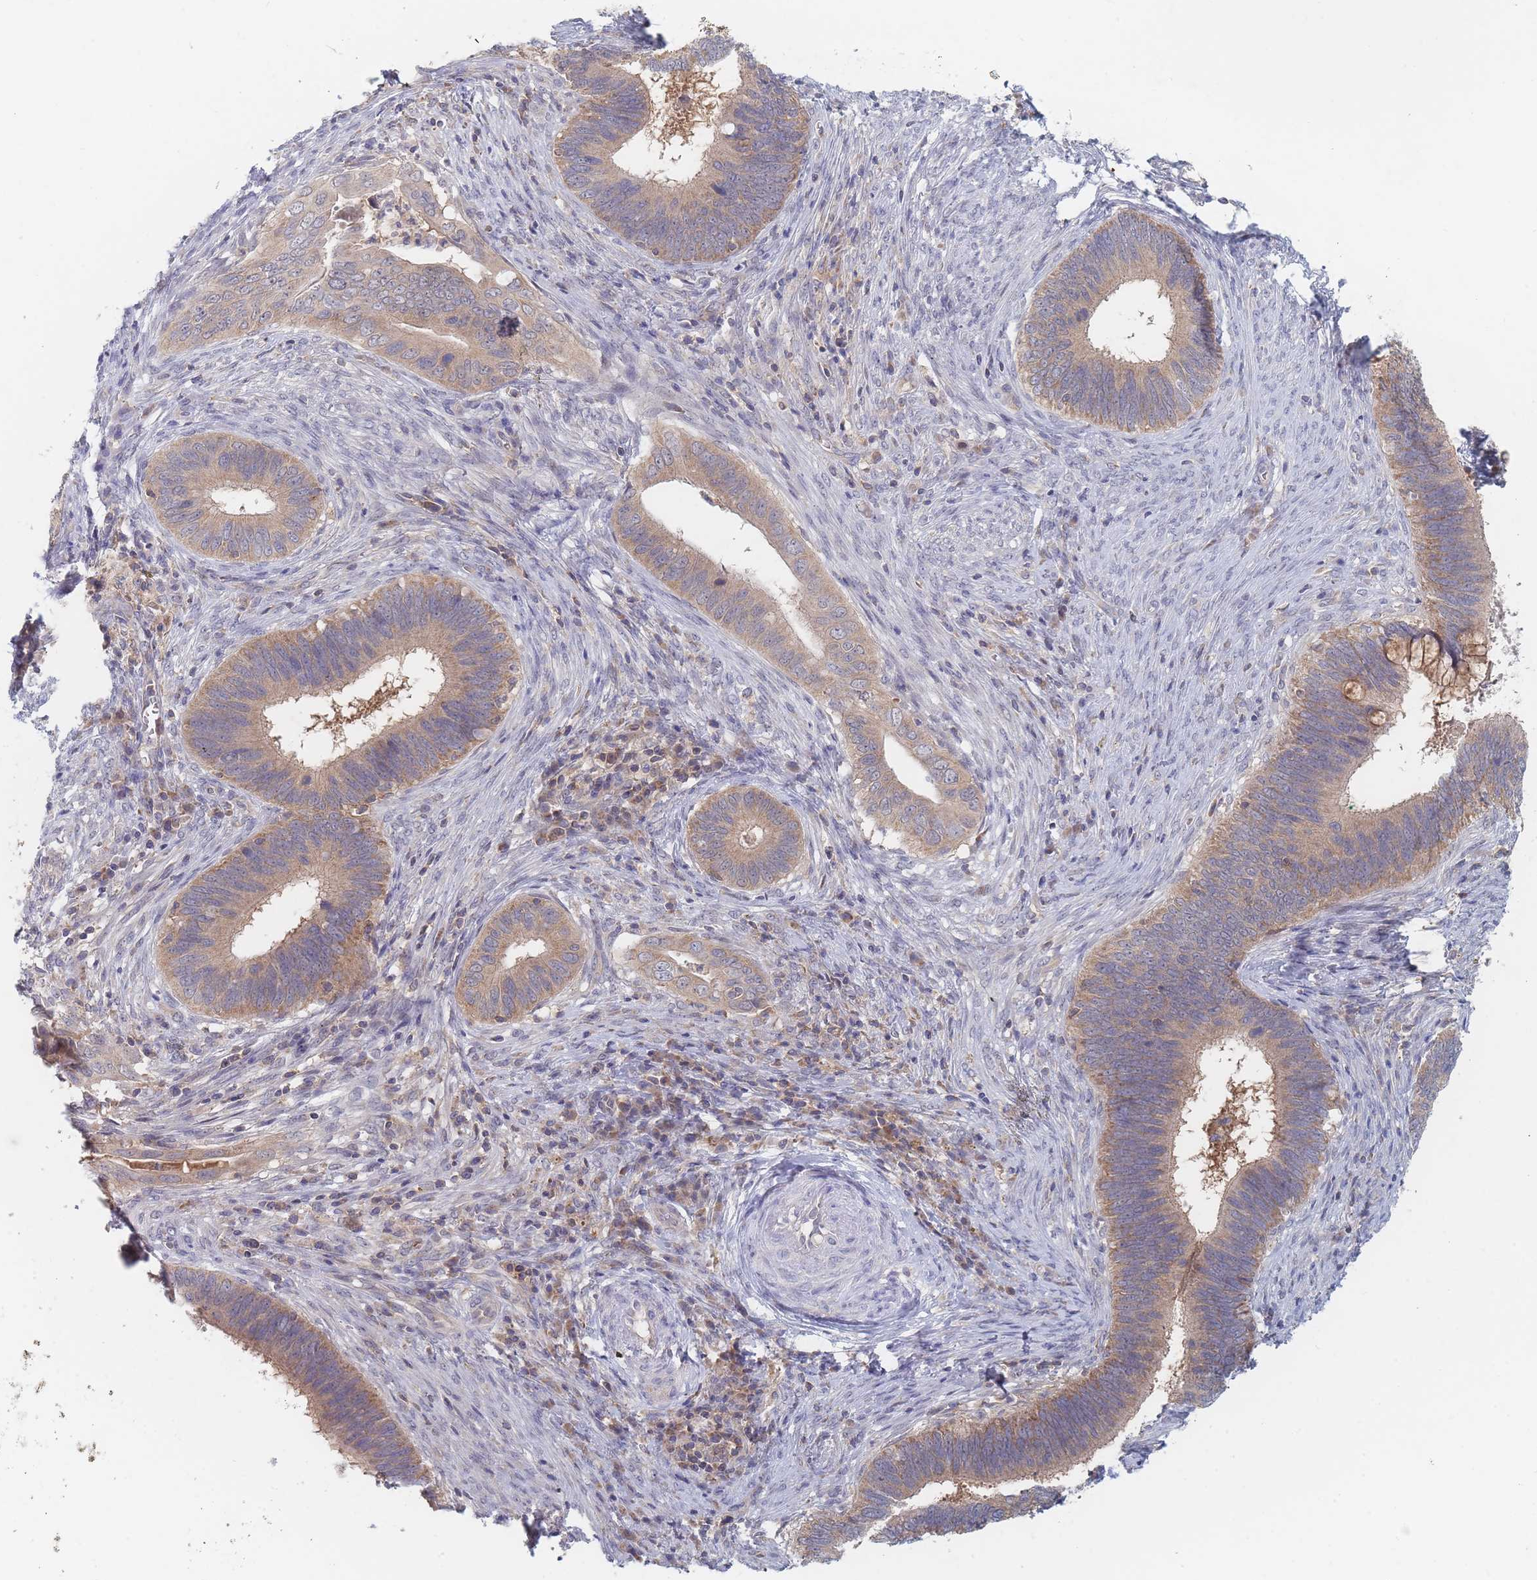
{"staining": {"intensity": "moderate", "quantity": ">75%", "location": "cytoplasmic/membranous"}, "tissue": "cervical cancer", "cell_type": "Tumor cells", "image_type": "cancer", "snomed": [{"axis": "morphology", "description": "Adenocarcinoma, NOS"}, {"axis": "topography", "description": "Cervix"}], "caption": "DAB (3,3'-diaminobenzidine) immunohistochemical staining of human cervical cancer (adenocarcinoma) shows moderate cytoplasmic/membranous protein expression in about >75% of tumor cells. (Brightfield microscopy of DAB IHC at high magnification).", "gene": "PPP6C", "patient": {"sex": "female", "age": 42}}